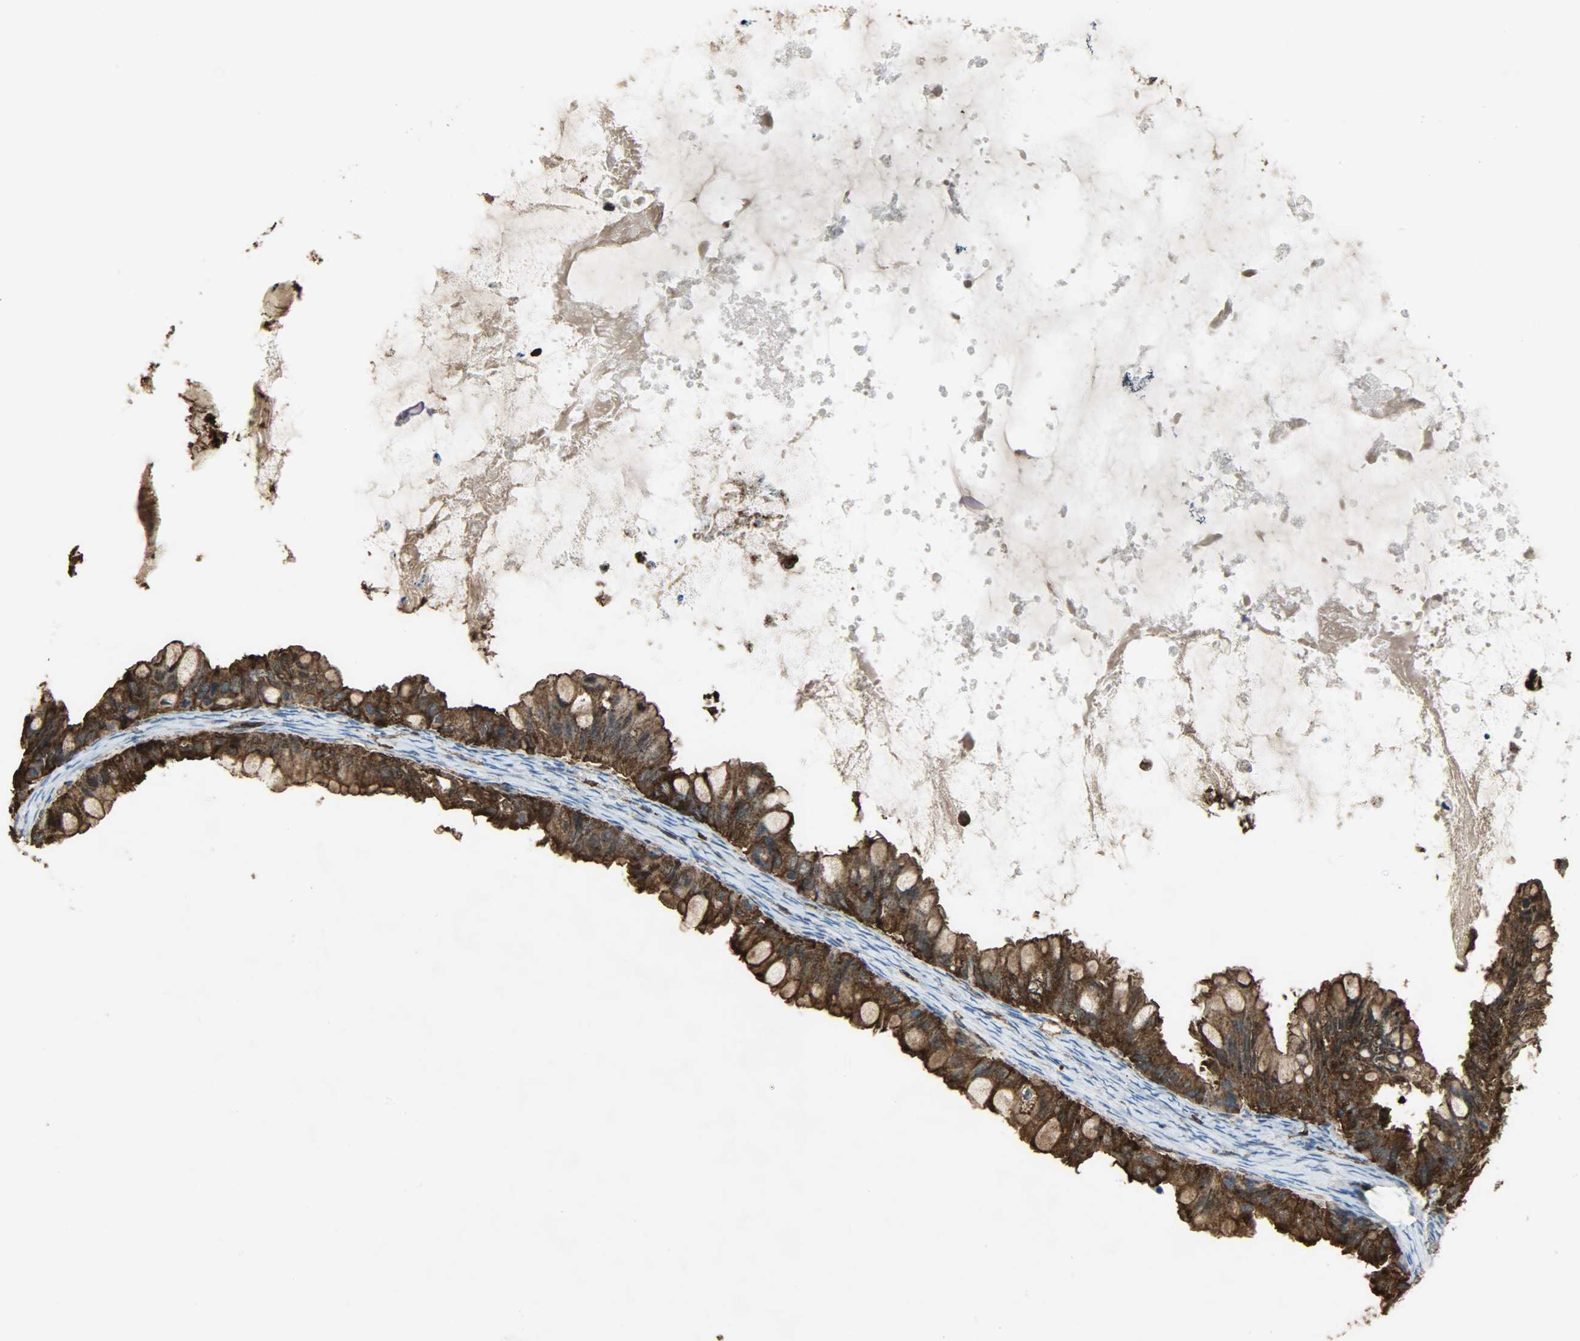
{"staining": {"intensity": "strong", "quantity": ">75%", "location": "cytoplasmic/membranous"}, "tissue": "ovarian cancer", "cell_type": "Tumor cells", "image_type": "cancer", "snomed": [{"axis": "morphology", "description": "Cystadenocarcinoma, mucinous, NOS"}, {"axis": "topography", "description": "Ovary"}], "caption": "Strong cytoplasmic/membranous positivity for a protein is identified in about >75% of tumor cells of ovarian cancer using immunohistochemistry (IHC).", "gene": "VASP", "patient": {"sex": "female", "age": 80}}